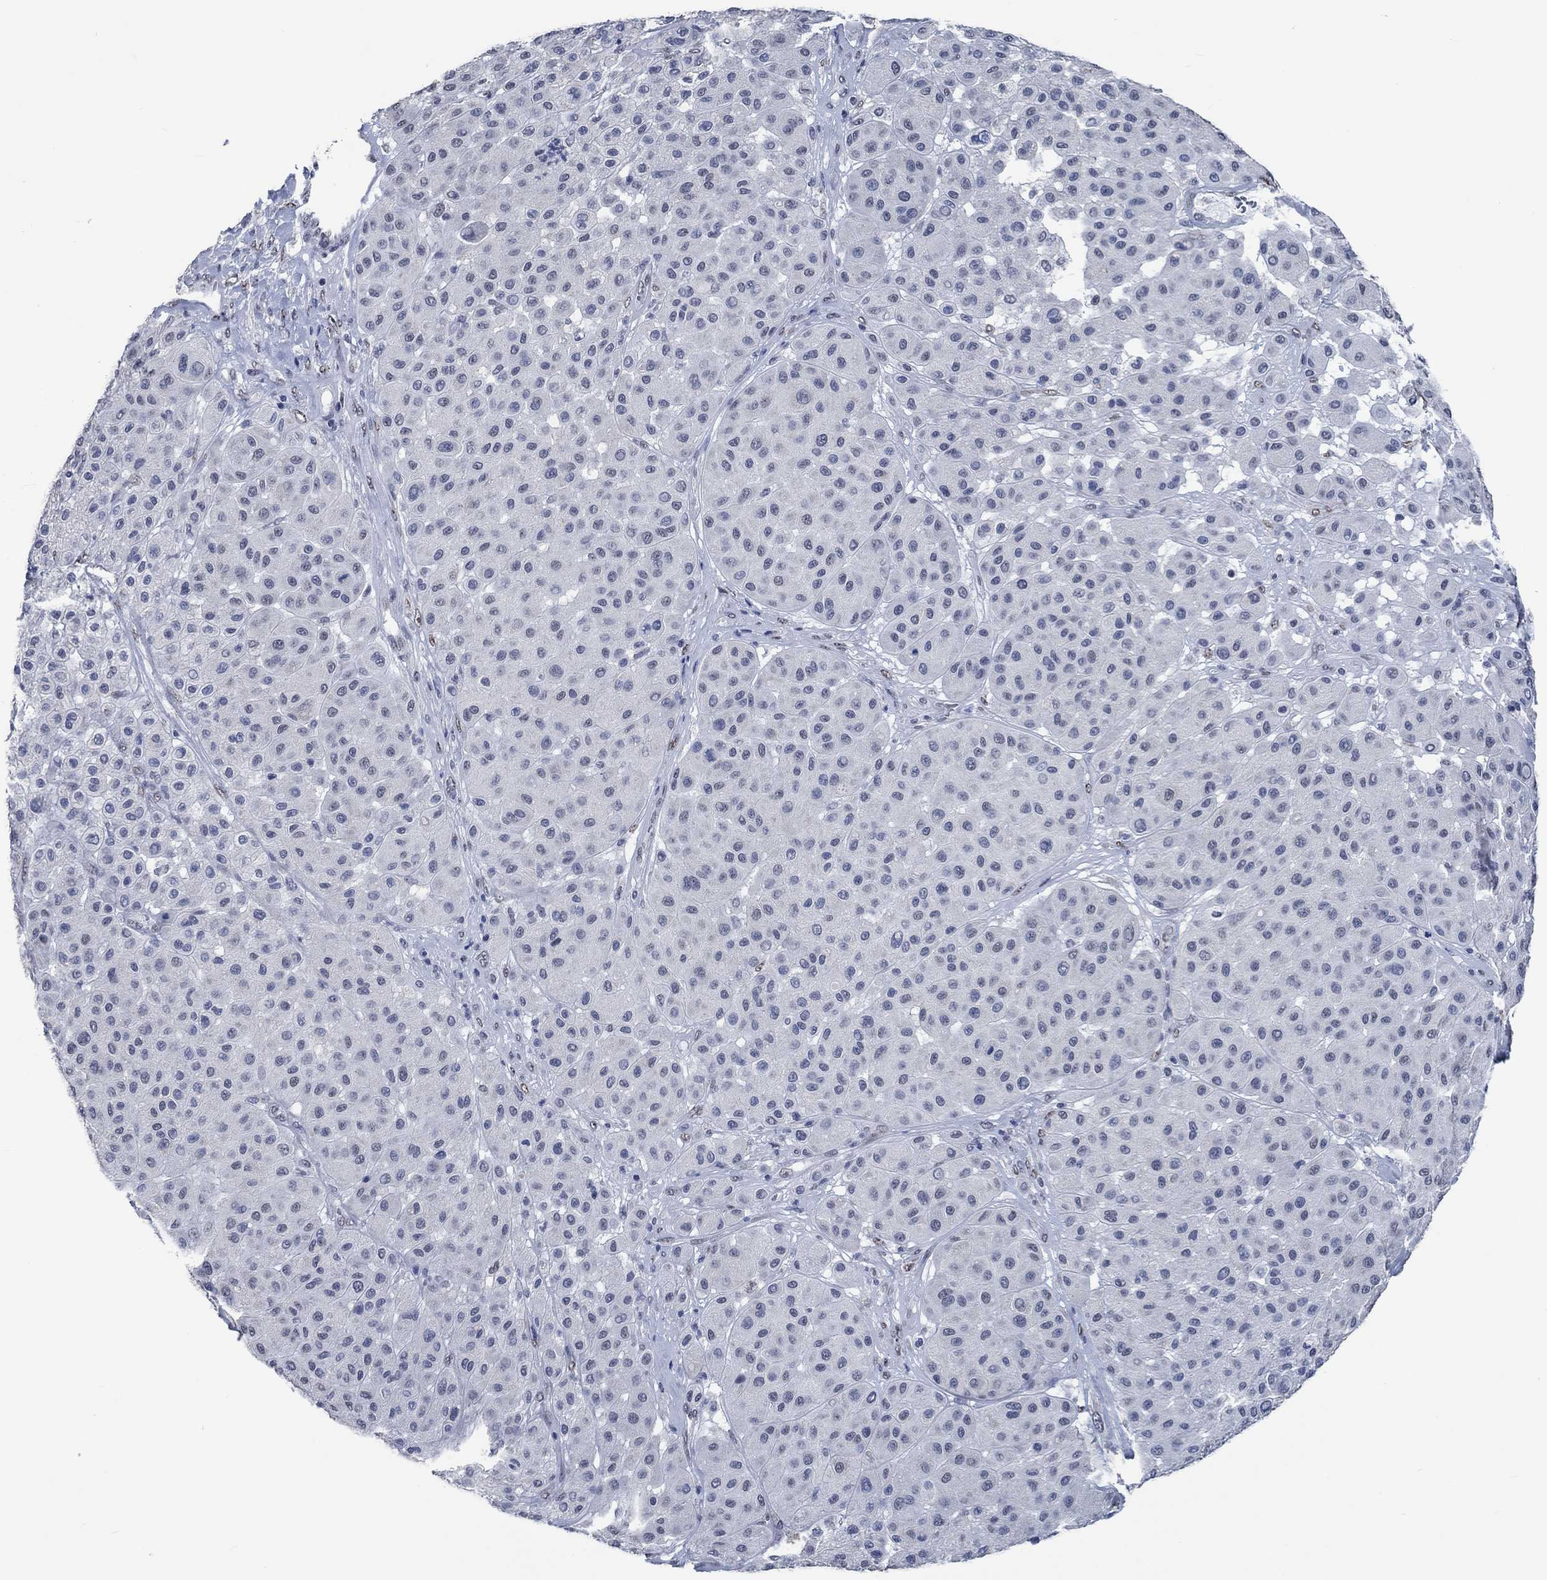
{"staining": {"intensity": "negative", "quantity": "none", "location": "none"}, "tissue": "melanoma", "cell_type": "Tumor cells", "image_type": "cancer", "snomed": [{"axis": "morphology", "description": "Malignant melanoma, Metastatic site"}, {"axis": "topography", "description": "Smooth muscle"}], "caption": "High magnification brightfield microscopy of malignant melanoma (metastatic site) stained with DAB (brown) and counterstained with hematoxylin (blue): tumor cells show no significant positivity.", "gene": "OBSCN", "patient": {"sex": "male", "age": 41}}